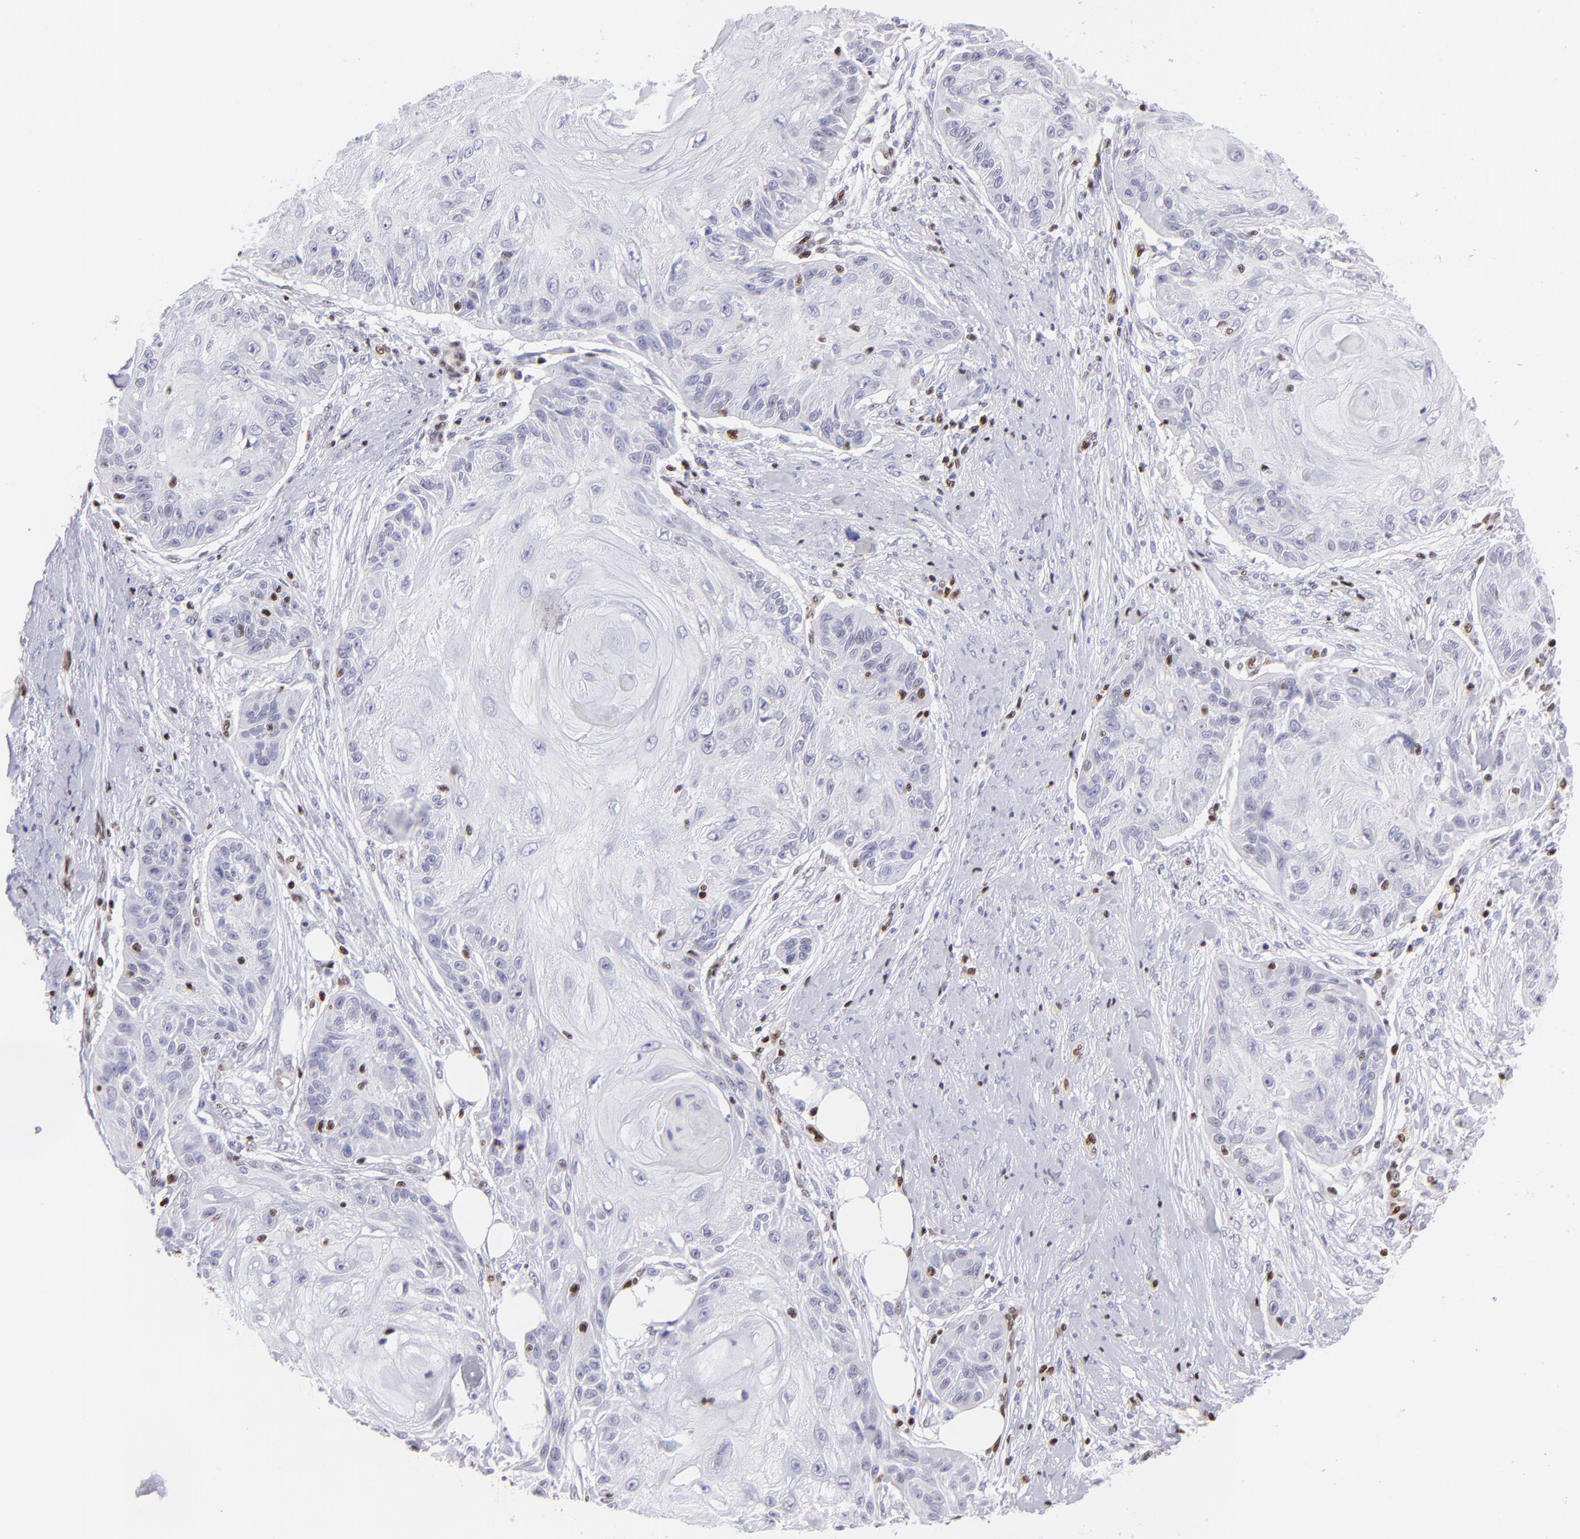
{"staining": {"intensity": "weak", "quantity": "<25%", "location": "nuclear"}, "tissue": "skin cancer", "cell_type": "Tumor cells", "image_type": "cancer", "snomed": [{"axis": "morphology", "description": "Squamous cell carcinoma, NOS"}, {"axis": "topography", "description": "Skin"}], "caption": "An image of human skin cancer is negative for staining in tumor cells.", "gene": "ETS1", "patient": {"sex": "female", "age": 88}}